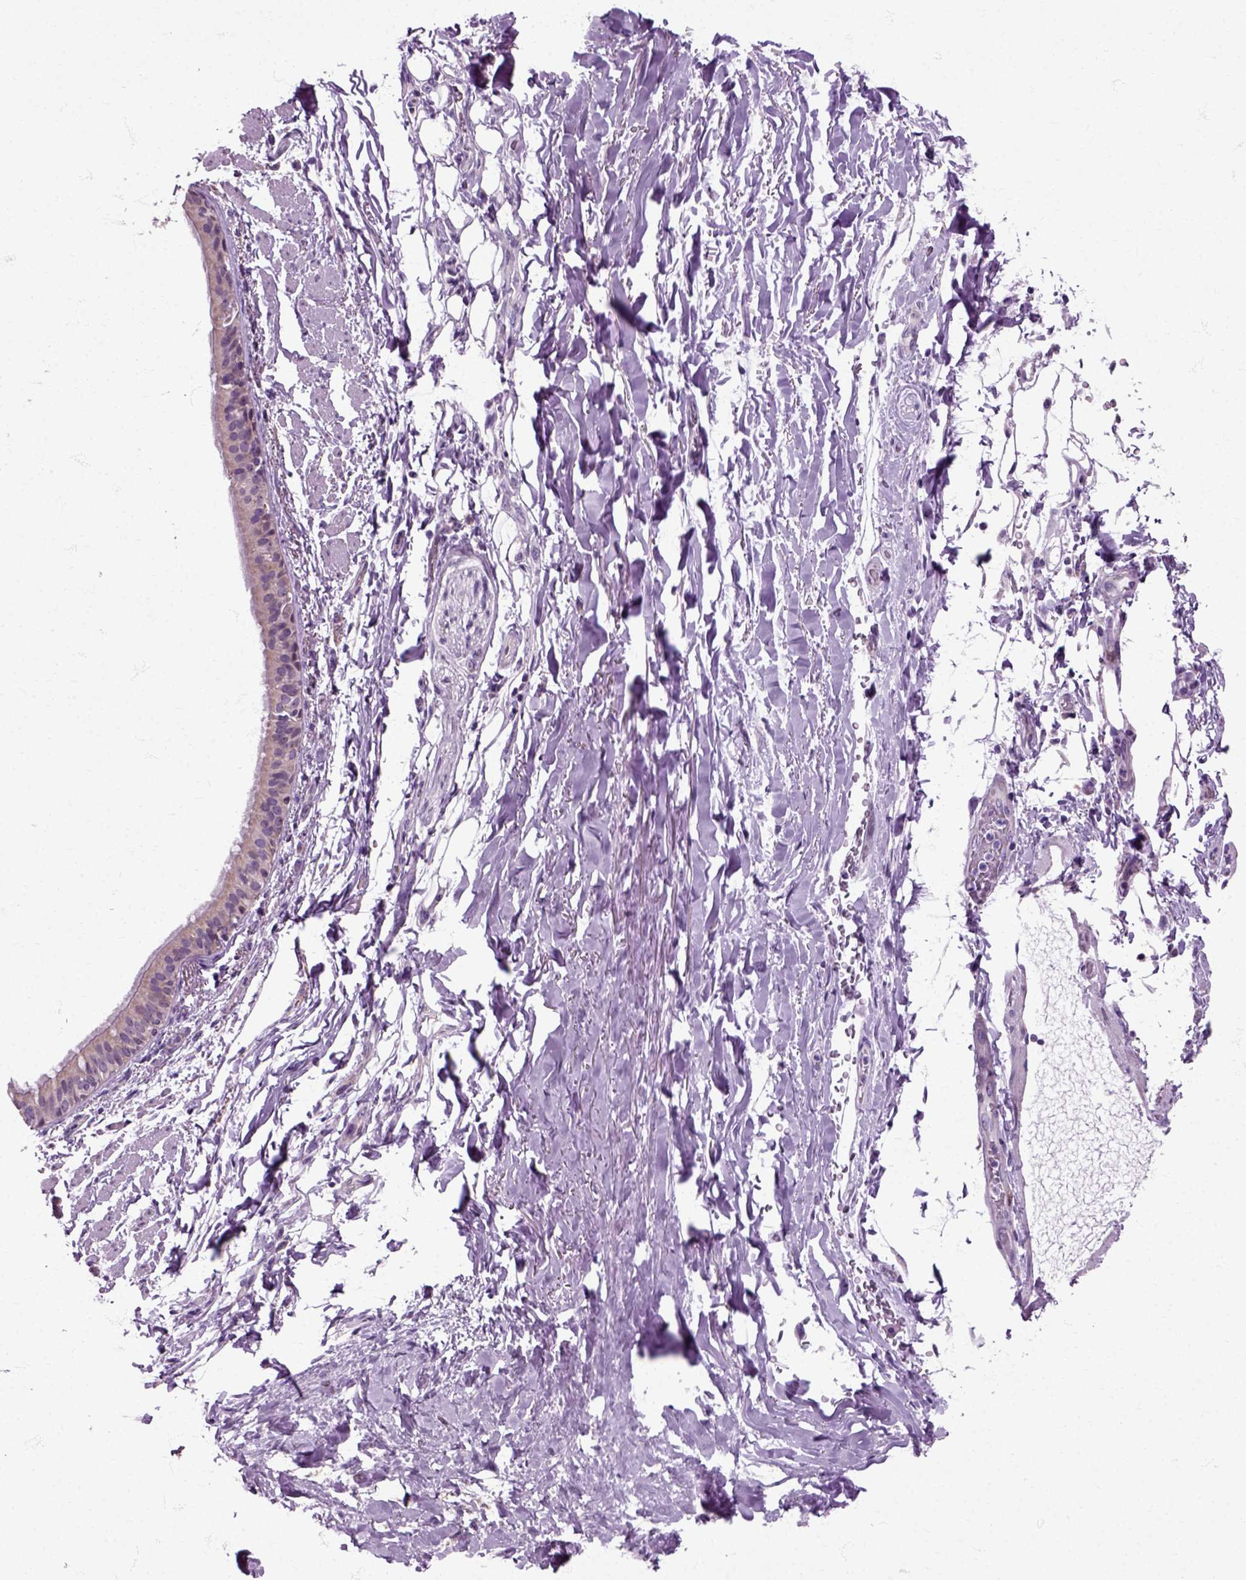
{"staining": {"intensity": "weak", "quantity": "<25%", "location": "cytoplasmic/membranous"}, "tissue": "bronchus", "cell_type": "Respiratory epithelial cells", "image_type": "normal", "snomed": [{"axis": "morphology", "description": "Normal tissue, NOS"}, {"axis": "morphology", "description": "Squamous cell carcinoma, NOS"}, {"axis": "topography", "description": "Bronchus"}, {"axis": "topography", "description": "Lung"}], "caption": "Immunohistochemistry (IHC) of normal bronchus reveals no positivity in respiratory epithelial cells. (Stains: DAB immunohistochemistry (IHC) with hematoxylin counter stain, Microscopy: brightfield microscopy at high magnification).", "gene": "HSPA2", "patient": {"sex": "male", "age": 69}}